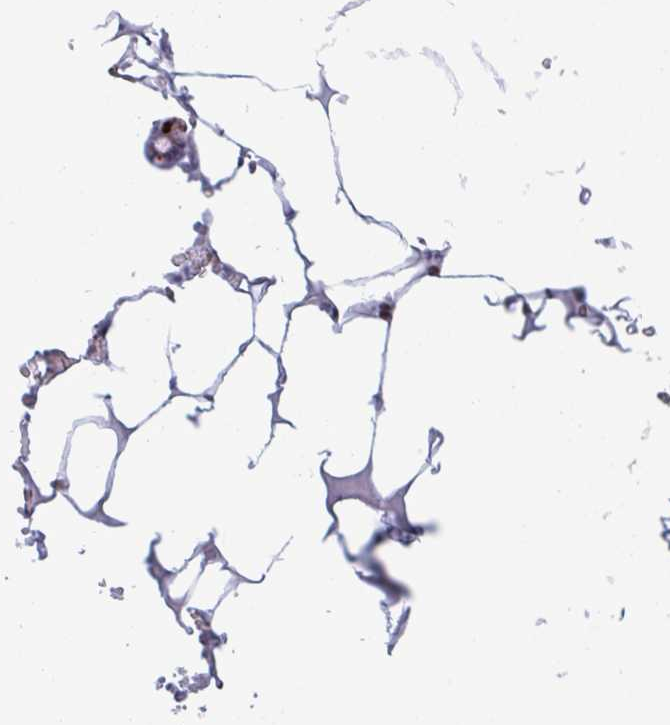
{"staining": {"intensity": "moderate", "quantity": "25%-75%", "location": "nuclear"}, "tissue": "bone marrow", "cell_type": "Hematopoietic cells", "image_type": "normal", "snomed": [{"axis": "morphology", "description": "Normal tissue, NOS"}, {"axis": "topography", "description": "Bone marrow"}], "caption": "Immunohistochemistry (IHC) staining of benign bone marrow, which displays medium levels of moderate nuclear positivity in approximately 25%-75% of hematopoietic cells indicating moderate nuclear protein positivity. The staining was performed using DAB (3,3'-diaminobenzidine) (brown) for protein detection and nuclei were counterstained in hematoxylin (blue).", "gene": "SUPT16H", "patient": {"sex": "male", "age": 54}}